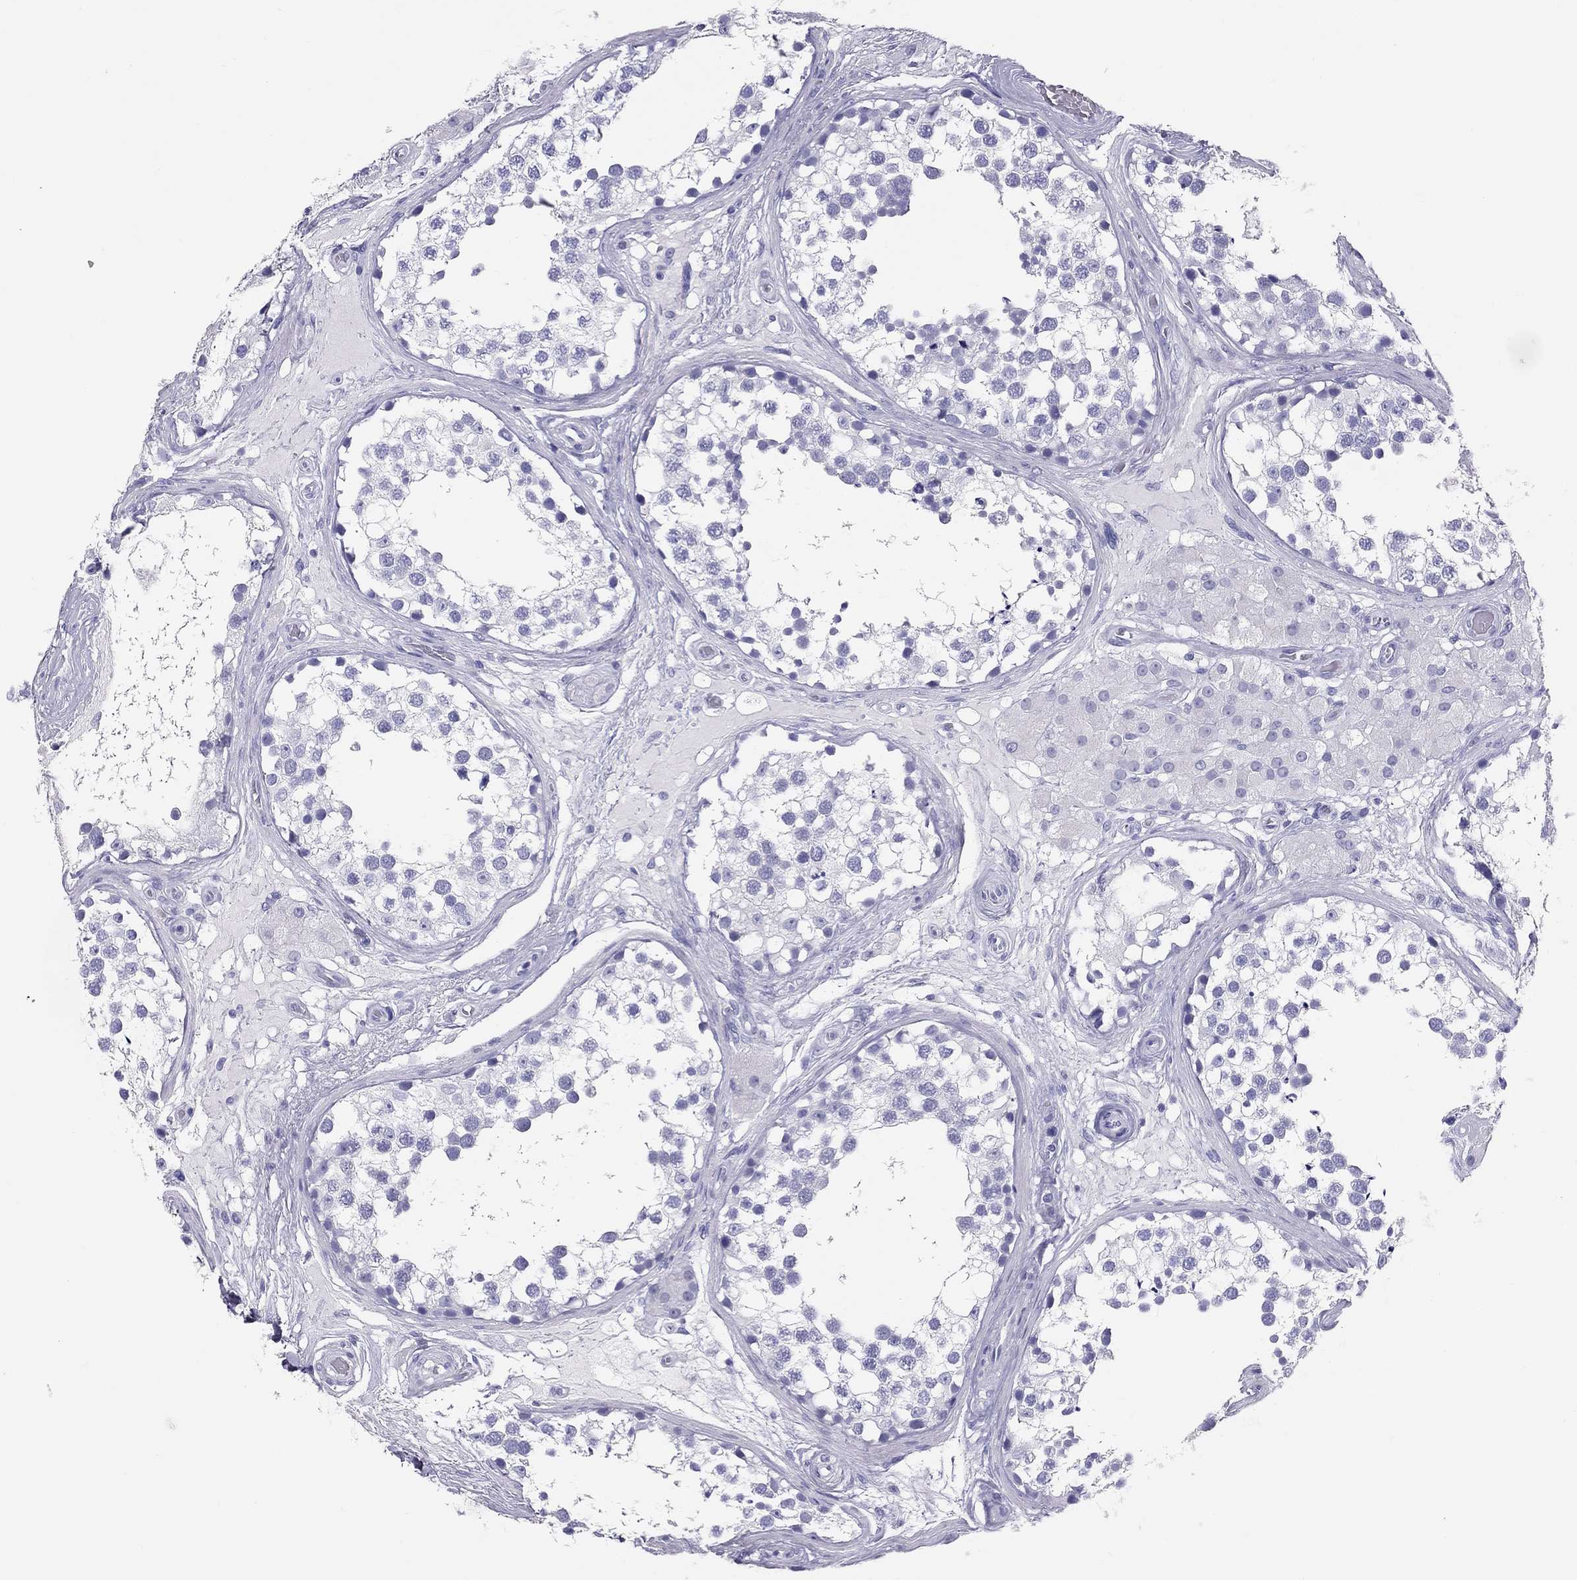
{"staining": {"intensity": "negative", "quantity": "none", "location": "none"}, "tissue": "testis", "cell_type": "Cells in seminiferous ducts", "image_type": "normal", "snomed": [{"axis": "morphology", "description": "Normal tissue, NOS"}, {"axis": "morphology", "description": "Seminoma, NOS"}, {"axis": "topography", "description": "Testis"}], "caption": "Testis stained for a protein using immunohistochemistry (IHC) shows no expression cells in seminiferous ducts.", "gene": "PSMB11", "patient": {"sex": "male", "age": 65}}